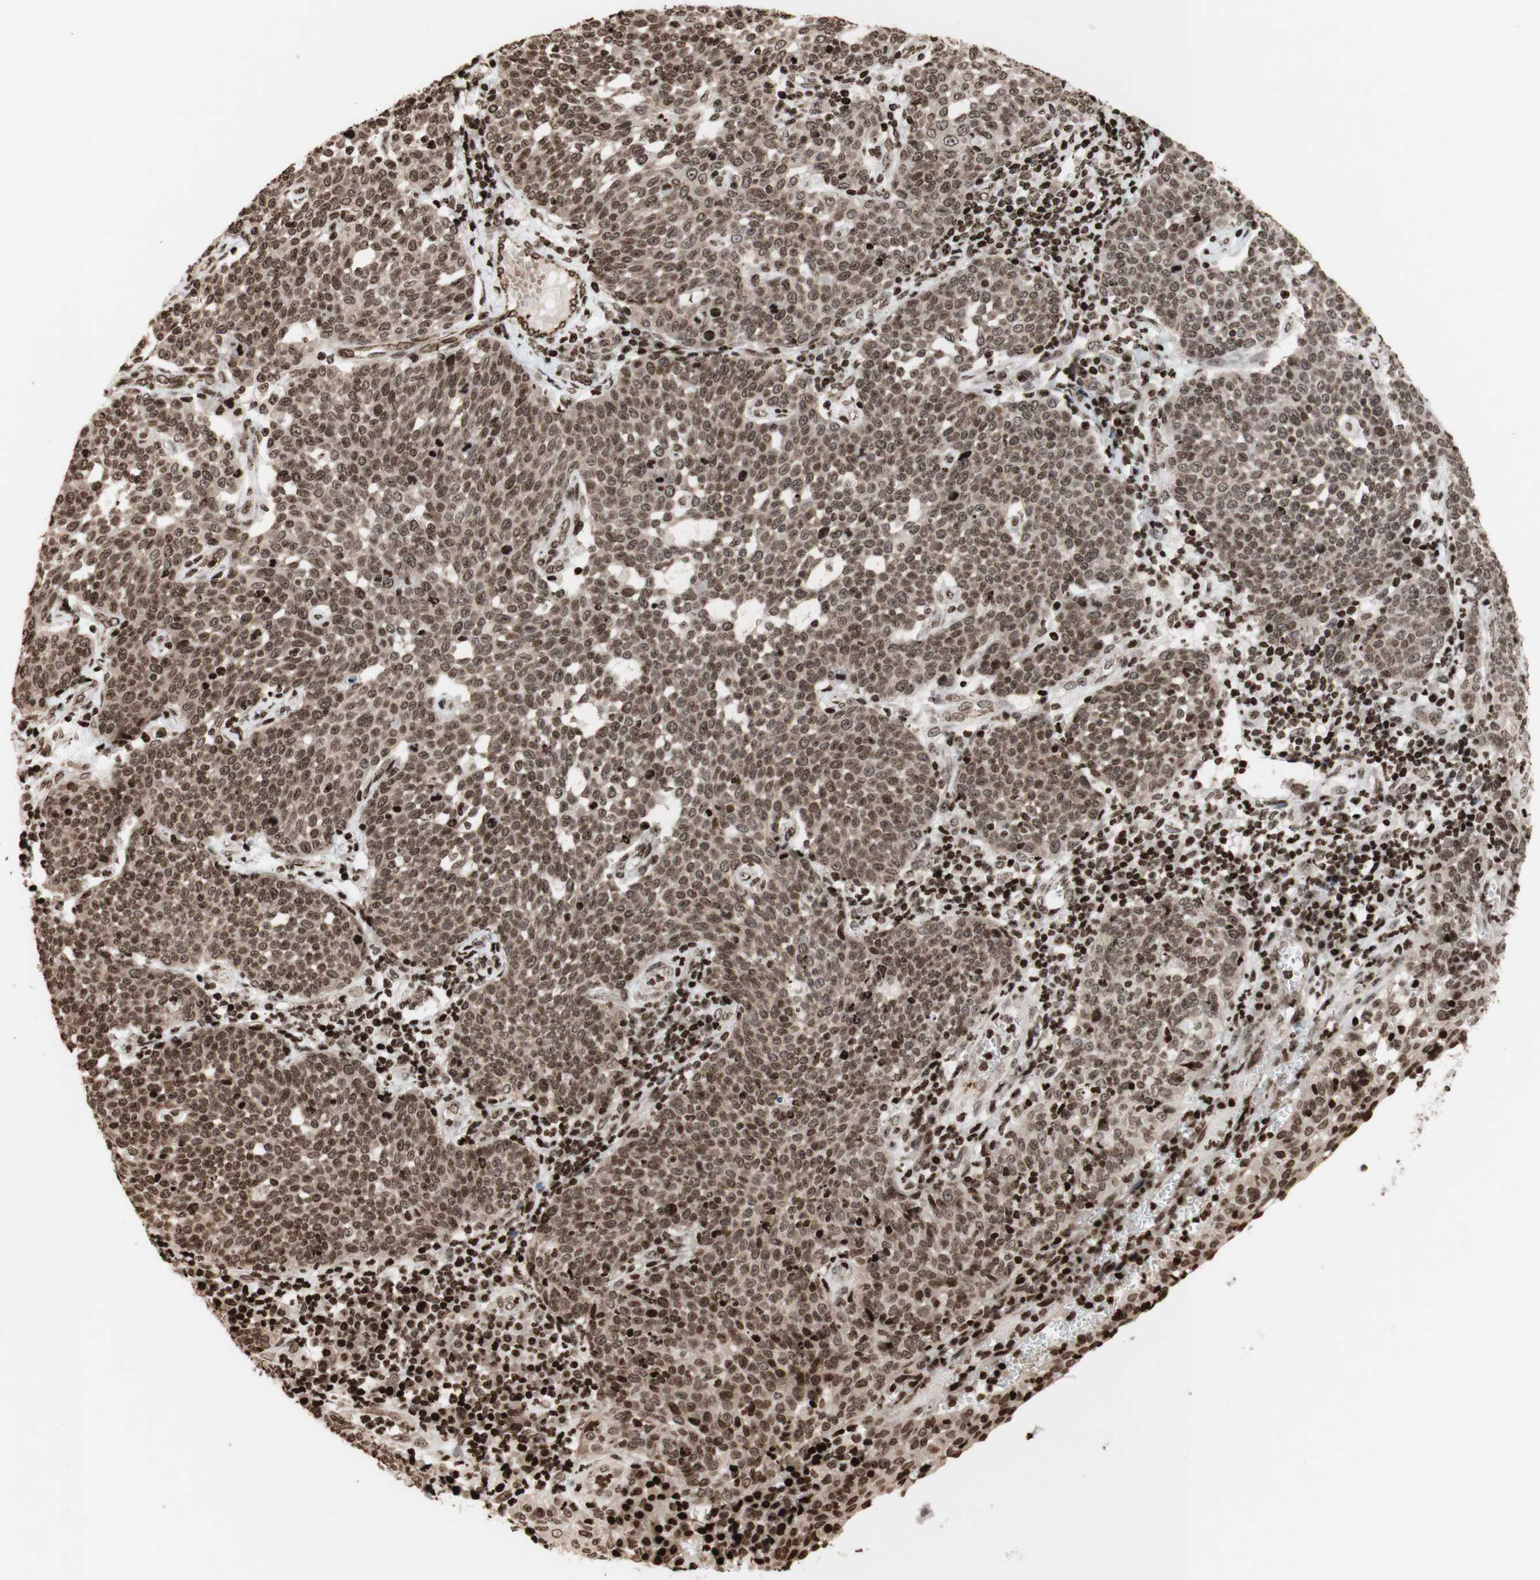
{"staining": {"intensity": "strong", "quantity": ">75%", "location": "cytoplasmic/membranous,nuclear"}, "tissue": "cervical cancer", "cell_type": "Tumor cells", "image_type": "cancer", "snomed": [{"axis": "morphology", "description": "Squamous cell carcinoma, NOS"}, {"axis": "topography", "description": "Cervix"}], "caption": "A brown stain shows strong cytoplasmic/membranous and nuclear staining of a protein in squamous cell carcinoma (cervical) tumor cells. (DAB (3,3'-diaminobenzidine) = brown stain, brightfield microscopy at high magnification).", "gene": "NCAPD2", "patient": {"sex": "female", "age": 34}}